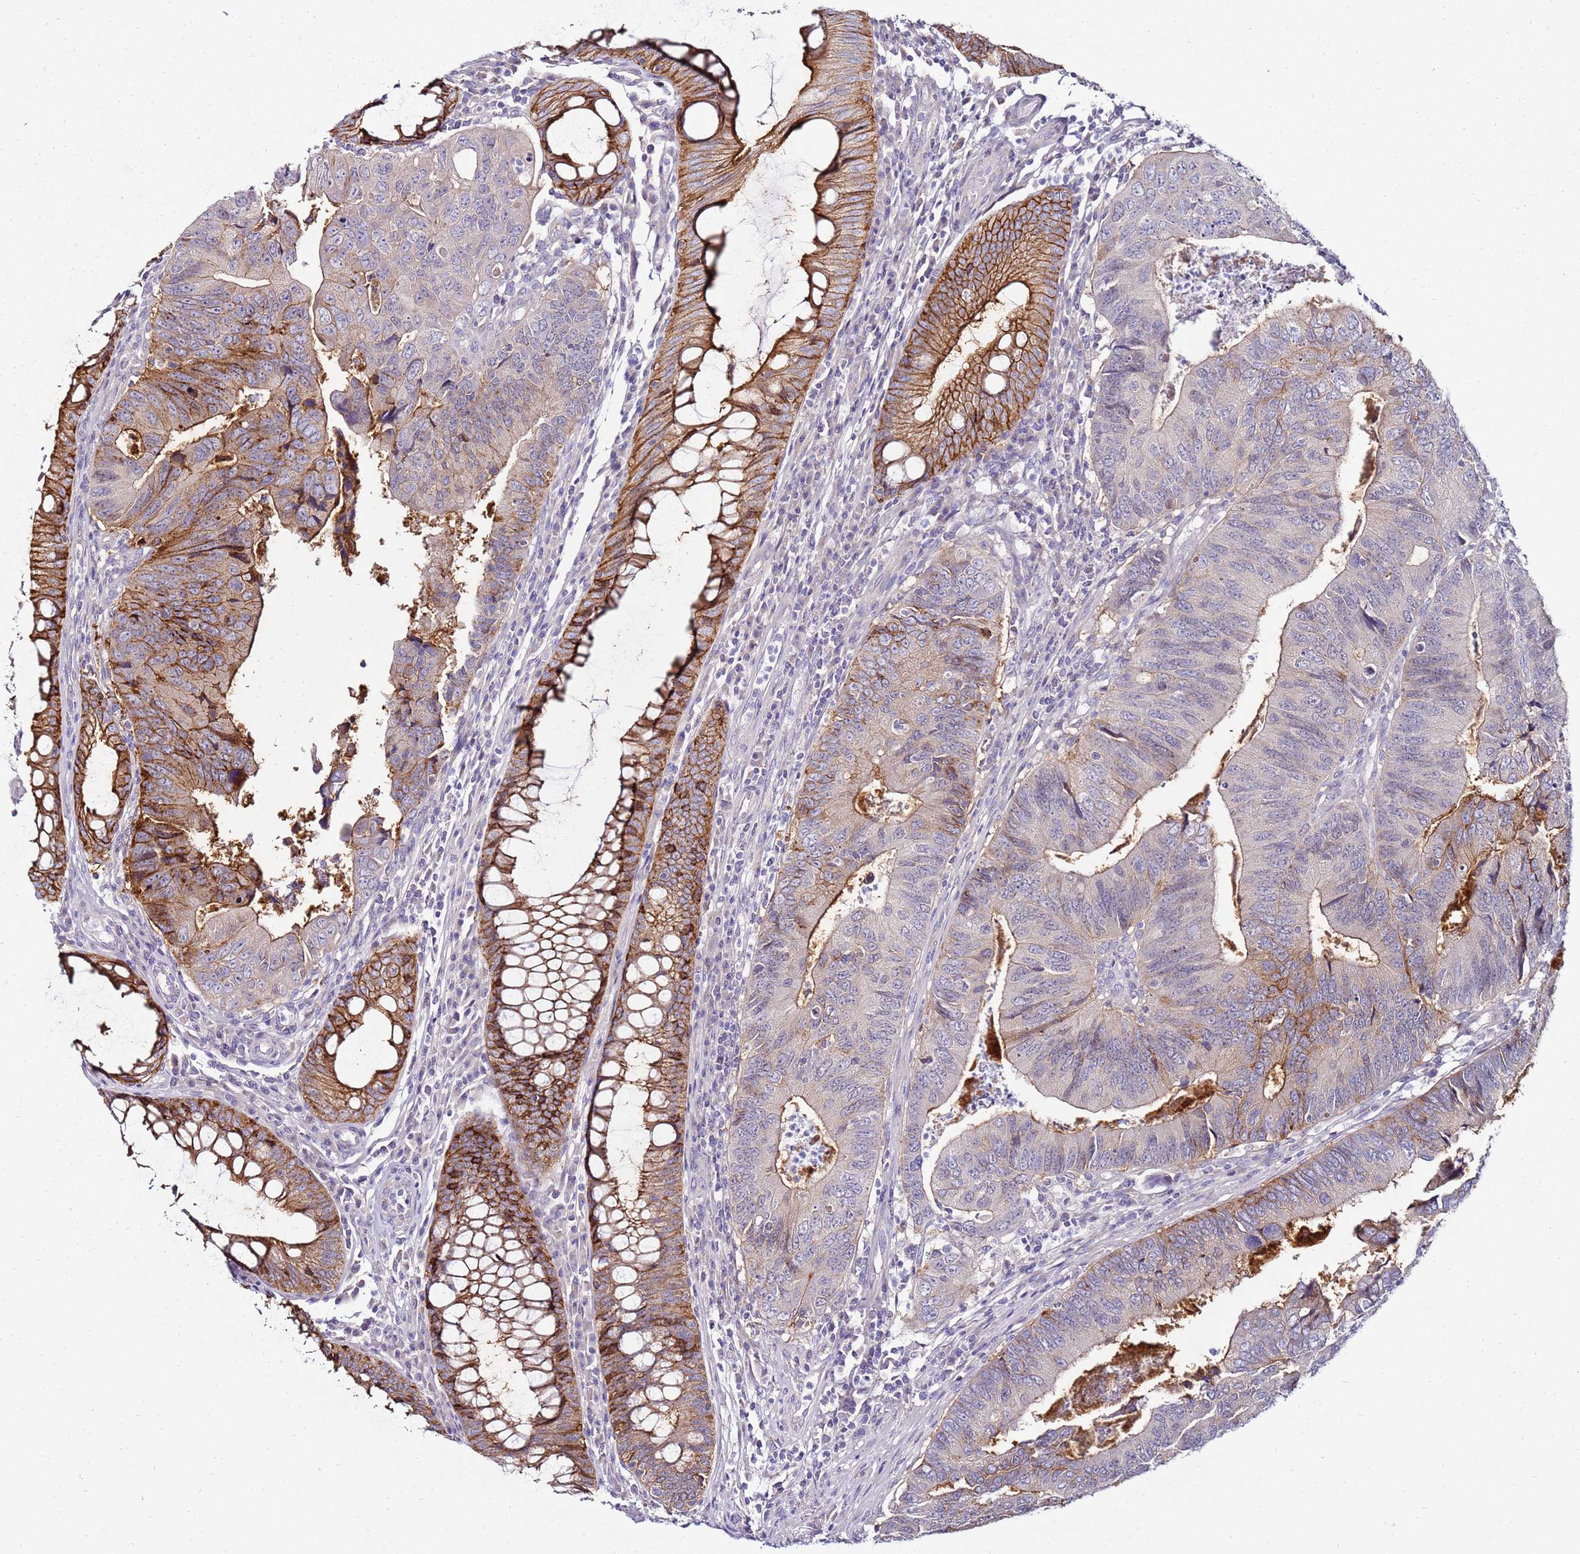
{"staining": {"intensity": "strong", "quantity": "25%-75%", "location": "cytoplasmic/membranous"}, "tissue": "colorectal cancer", "cell_type": "Tumor cells", "image_type": "cancer", "snomed": [{"axis": "morphology", "description": "Adenocarcinoma, NOS"}, {"axis": "topography", "description": "Colon"}], "caption": "Immunohistochemical staining of human adenocarcinoma (colorectal) shows high levels of strong cytoplasmic/membranous positivity in approximately 25%-75% of tumor cells.", "gene": "GPN3", "patient": {"sex": "female", "age": 67}}